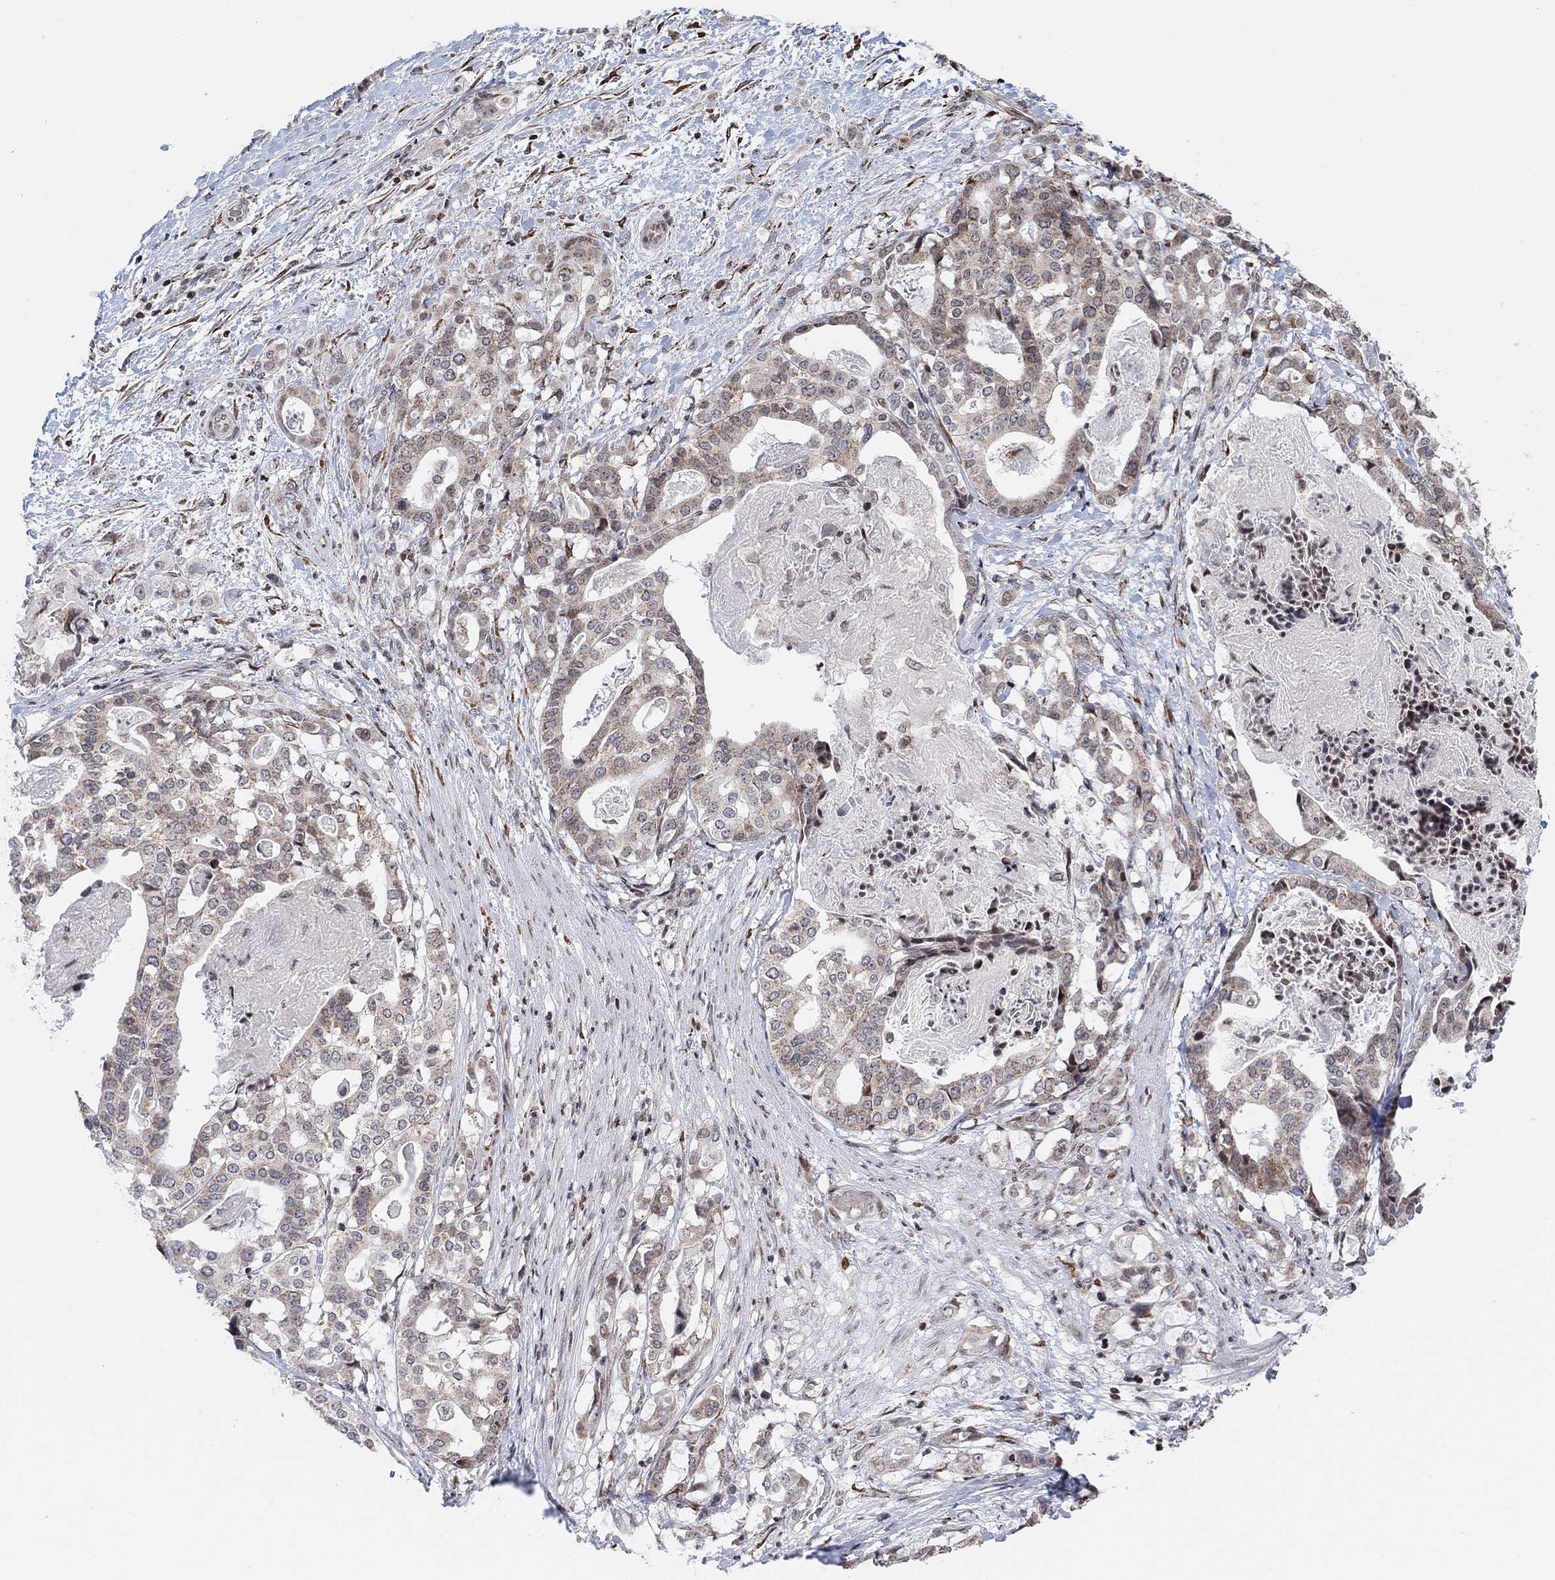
{"staining": {"intensity": "weak", "quantity": "25%-75%", "location": "cytoplasmic/membranous"}, "tissue": "stomach cancer", "cell_type": "Tumor cells", "image_type": "cancer", "snomed": [{"axis": "morphology", "description": "Adenocarcinoma, NOS"}, {"axis": "topography", "description": "Stomach"}], "caption": "Approximately 25%-75% of tumor cells in stomach adenocarcinoma demonstrate weak cytoplasmic/membranous protein positivity as visualized by brown immunohistochemical staining.", "gene": "ABHD14A", "patient": {"sex": "male", "age": 48}}